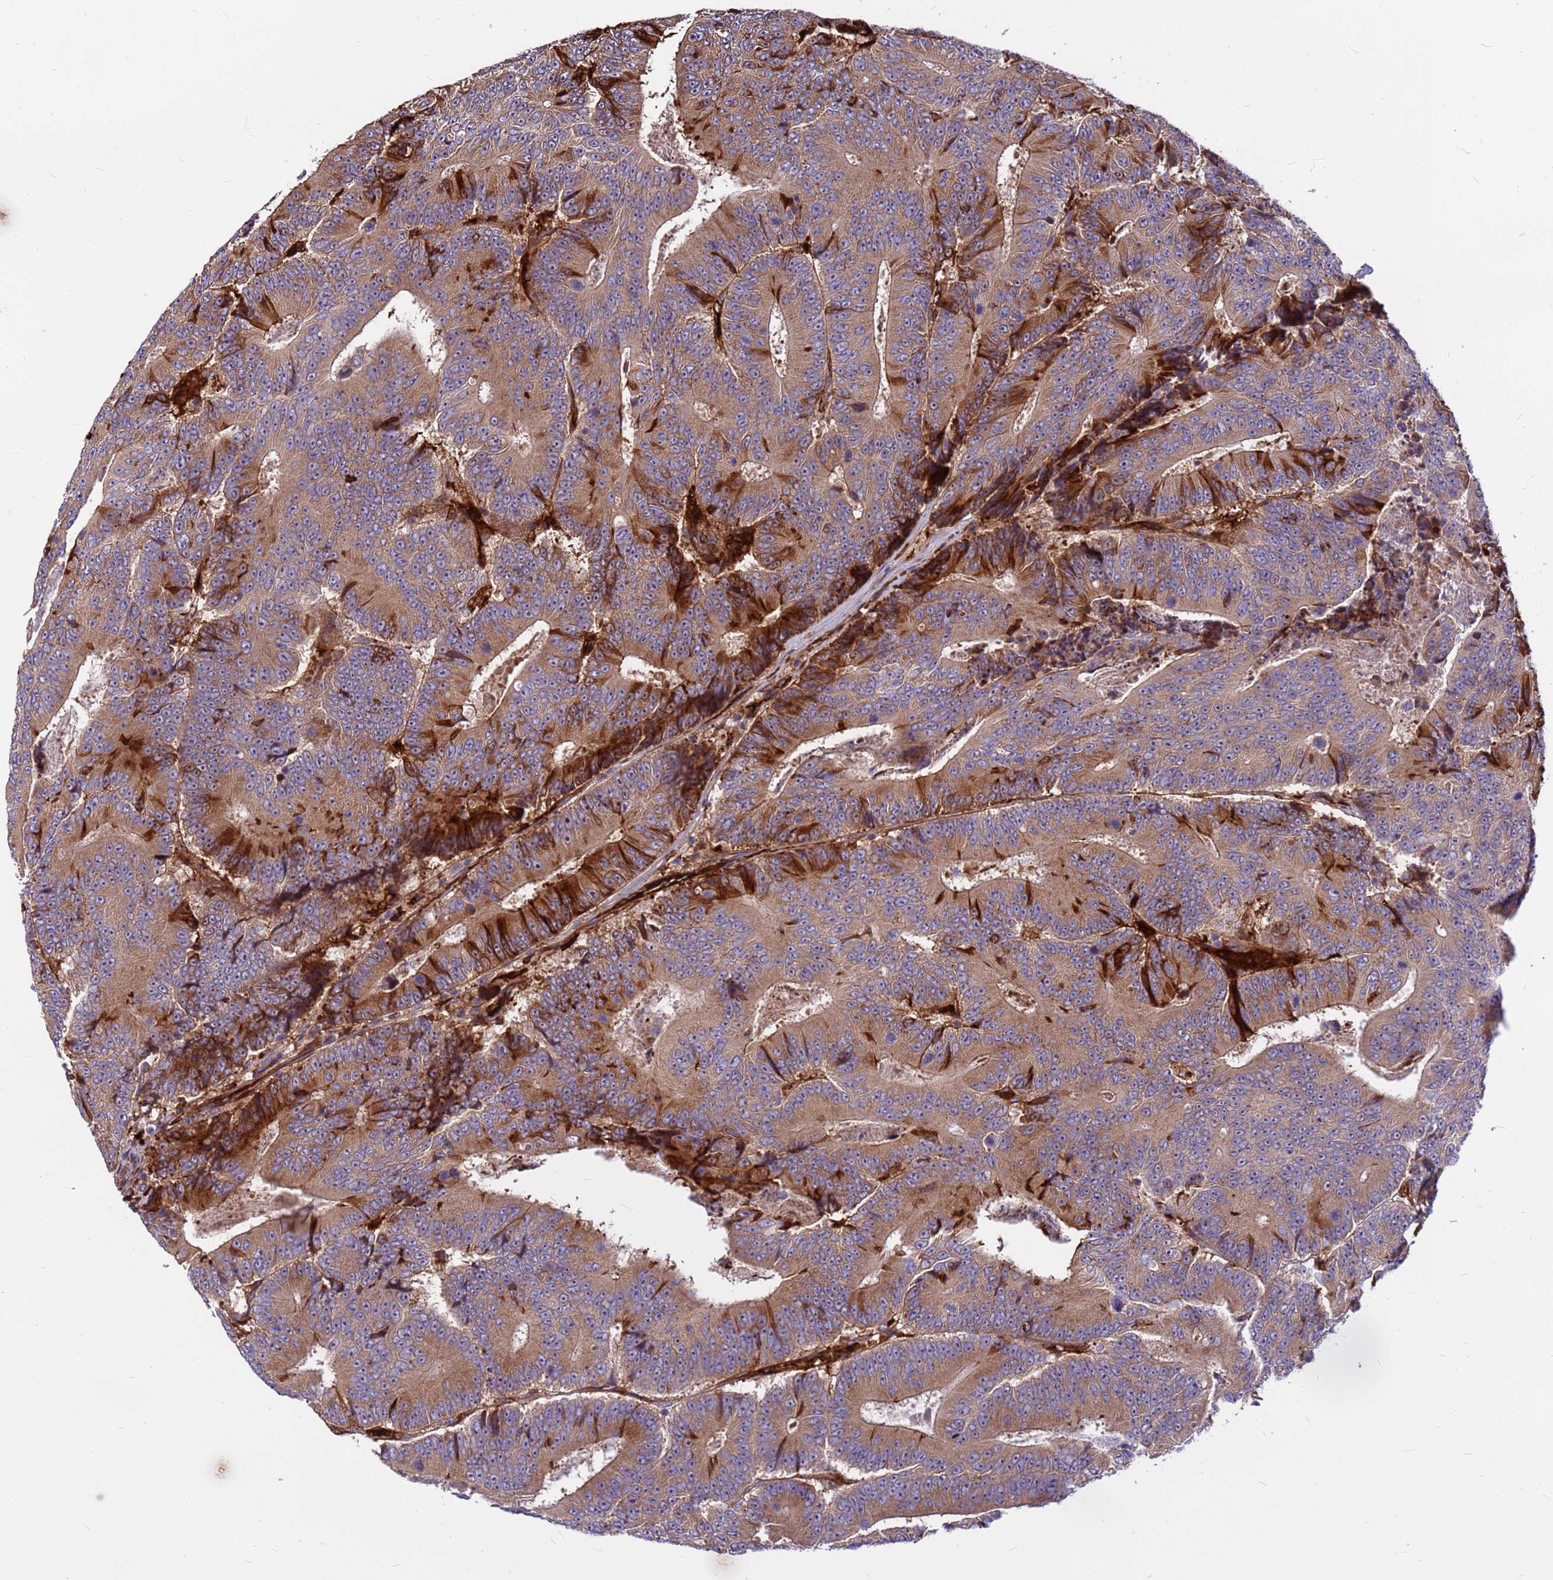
{"staining": {"intensity": "moderate", "quantity": "25%-75%", "location": "cytoplasmic/membranous"}, "tissue": "colorectal cancer", "cell_type": "Tumor cells", "image_type": "cancer", "snomed": [{"axis": "morphology", "description": "Adenocarcinoma, NOS"}, {"axis": "topography", "description": "Colon"}], "caption": "Colorectal cancer was stained to show a protein in brown. There is medium levels of moderate cytoplasmic/membranous expression in approximately 25%-75% of tumor cells.", "gene": "ZNF669", "patient": {"sex": "male", "age": 83}}